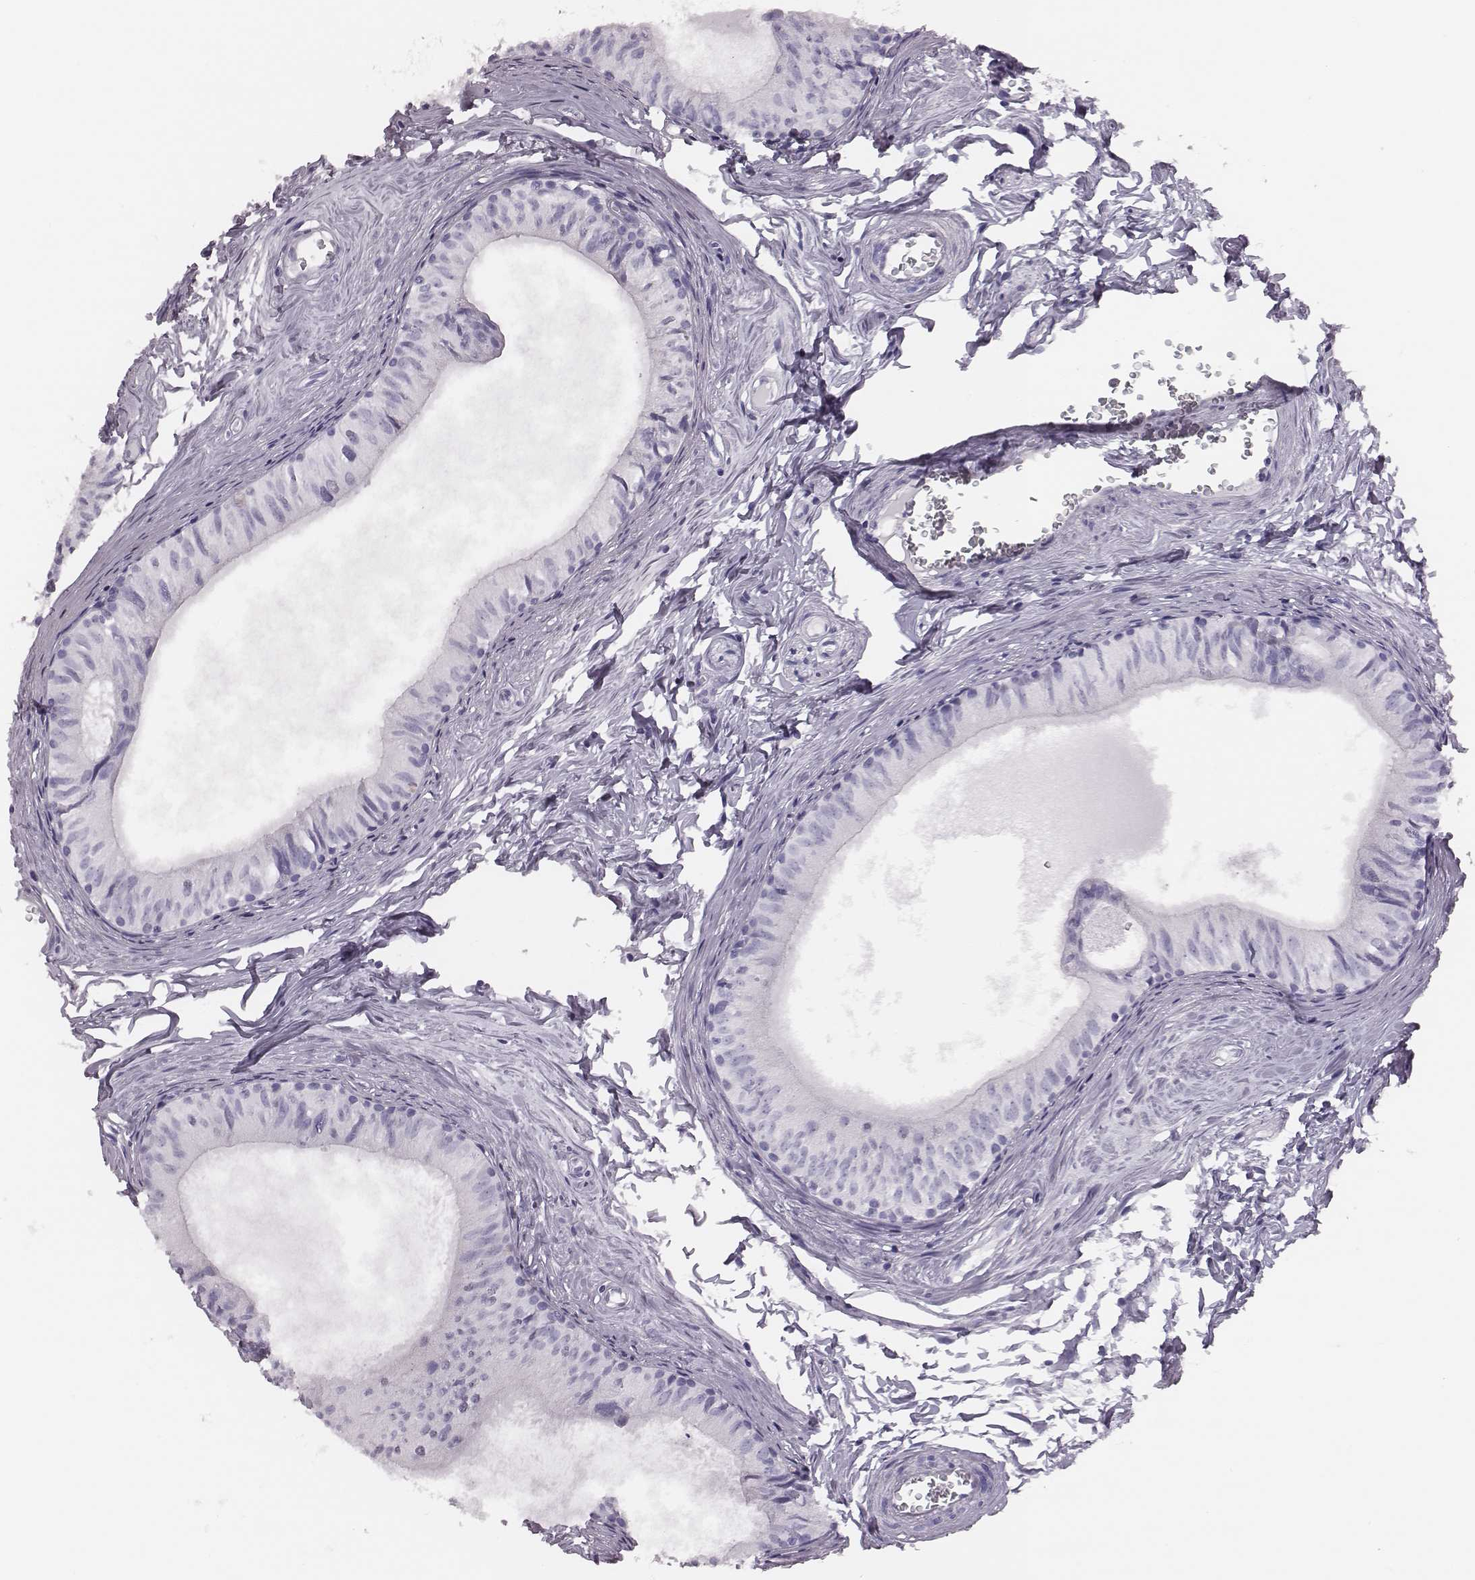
{"staining": {"intensity": "negative", "quantity": "none", "location": "none"}, "tissue": "epididymis", "cell_type": "Glandular cells", "image_type": "normal", "snomed": [{"axis": "morphology", "description": "Normal tissue, NOS"}, {"axis": "topography", "description": "Epididymis"}], "caption": "The histopathology image displays no significant positivity in glandular cells of epididymis.", "gene": "H1", "patient": {"sex": "male", "age": 52}}